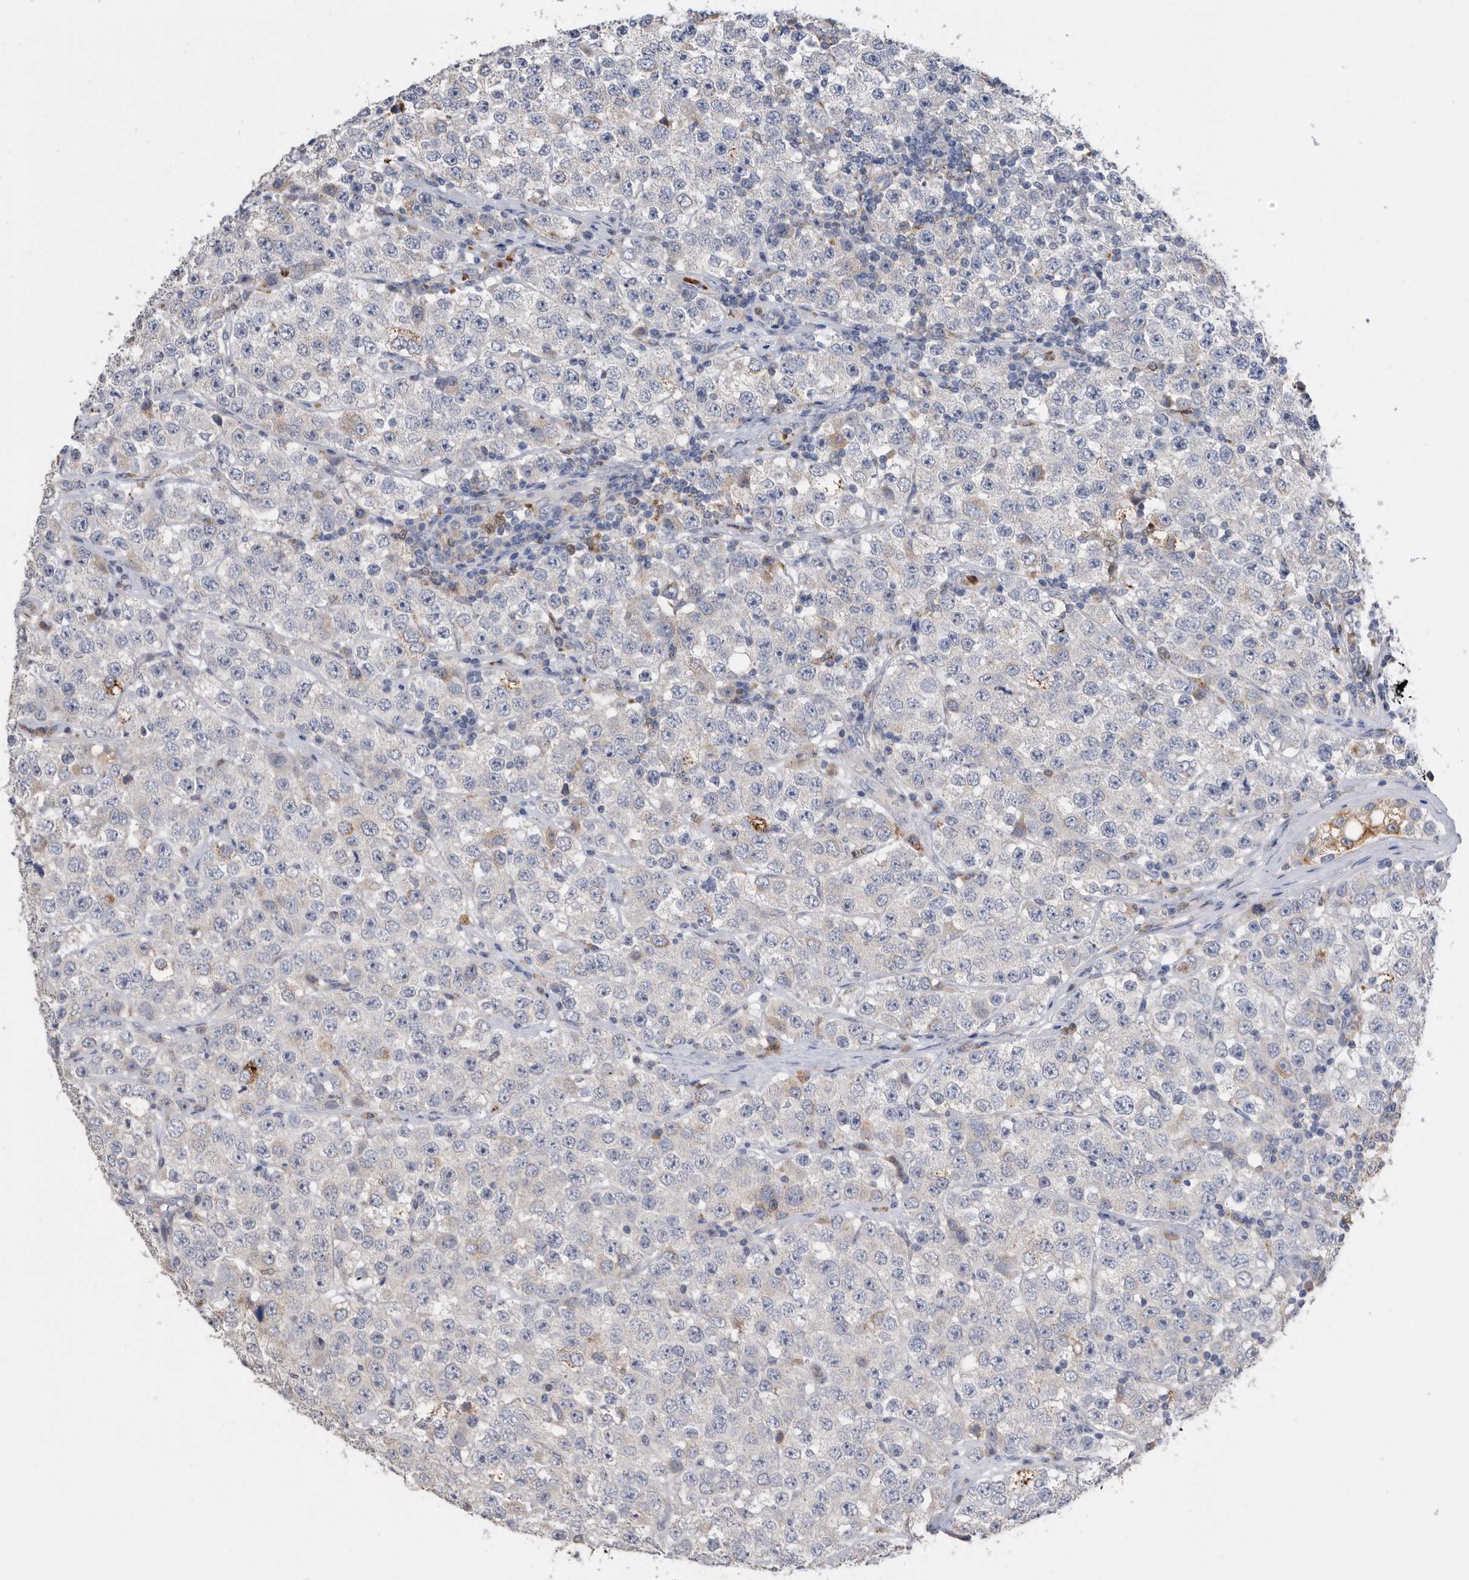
{"staining": {"intensity": "negative", "quantity": "none", "location": "none"}, "tissue": "testis cancer", "cell_type": "Tumor cells", "image_type": "cancer", "snomed": [{"axis": "morphology", "description": "Seminoma, NOS"}, {"axis": "topography", "description": "Testis"}], "caption": "There is no significant expression in tumor cells of testis cancer. The staining was performed using DAB to visualize the protein expression in brown, while the nuclei were stained in blue with hematoxylin (Magnification: 20x).", "gene": "CRISPLD2", "patient": {"sex": "male", "age": 28}}